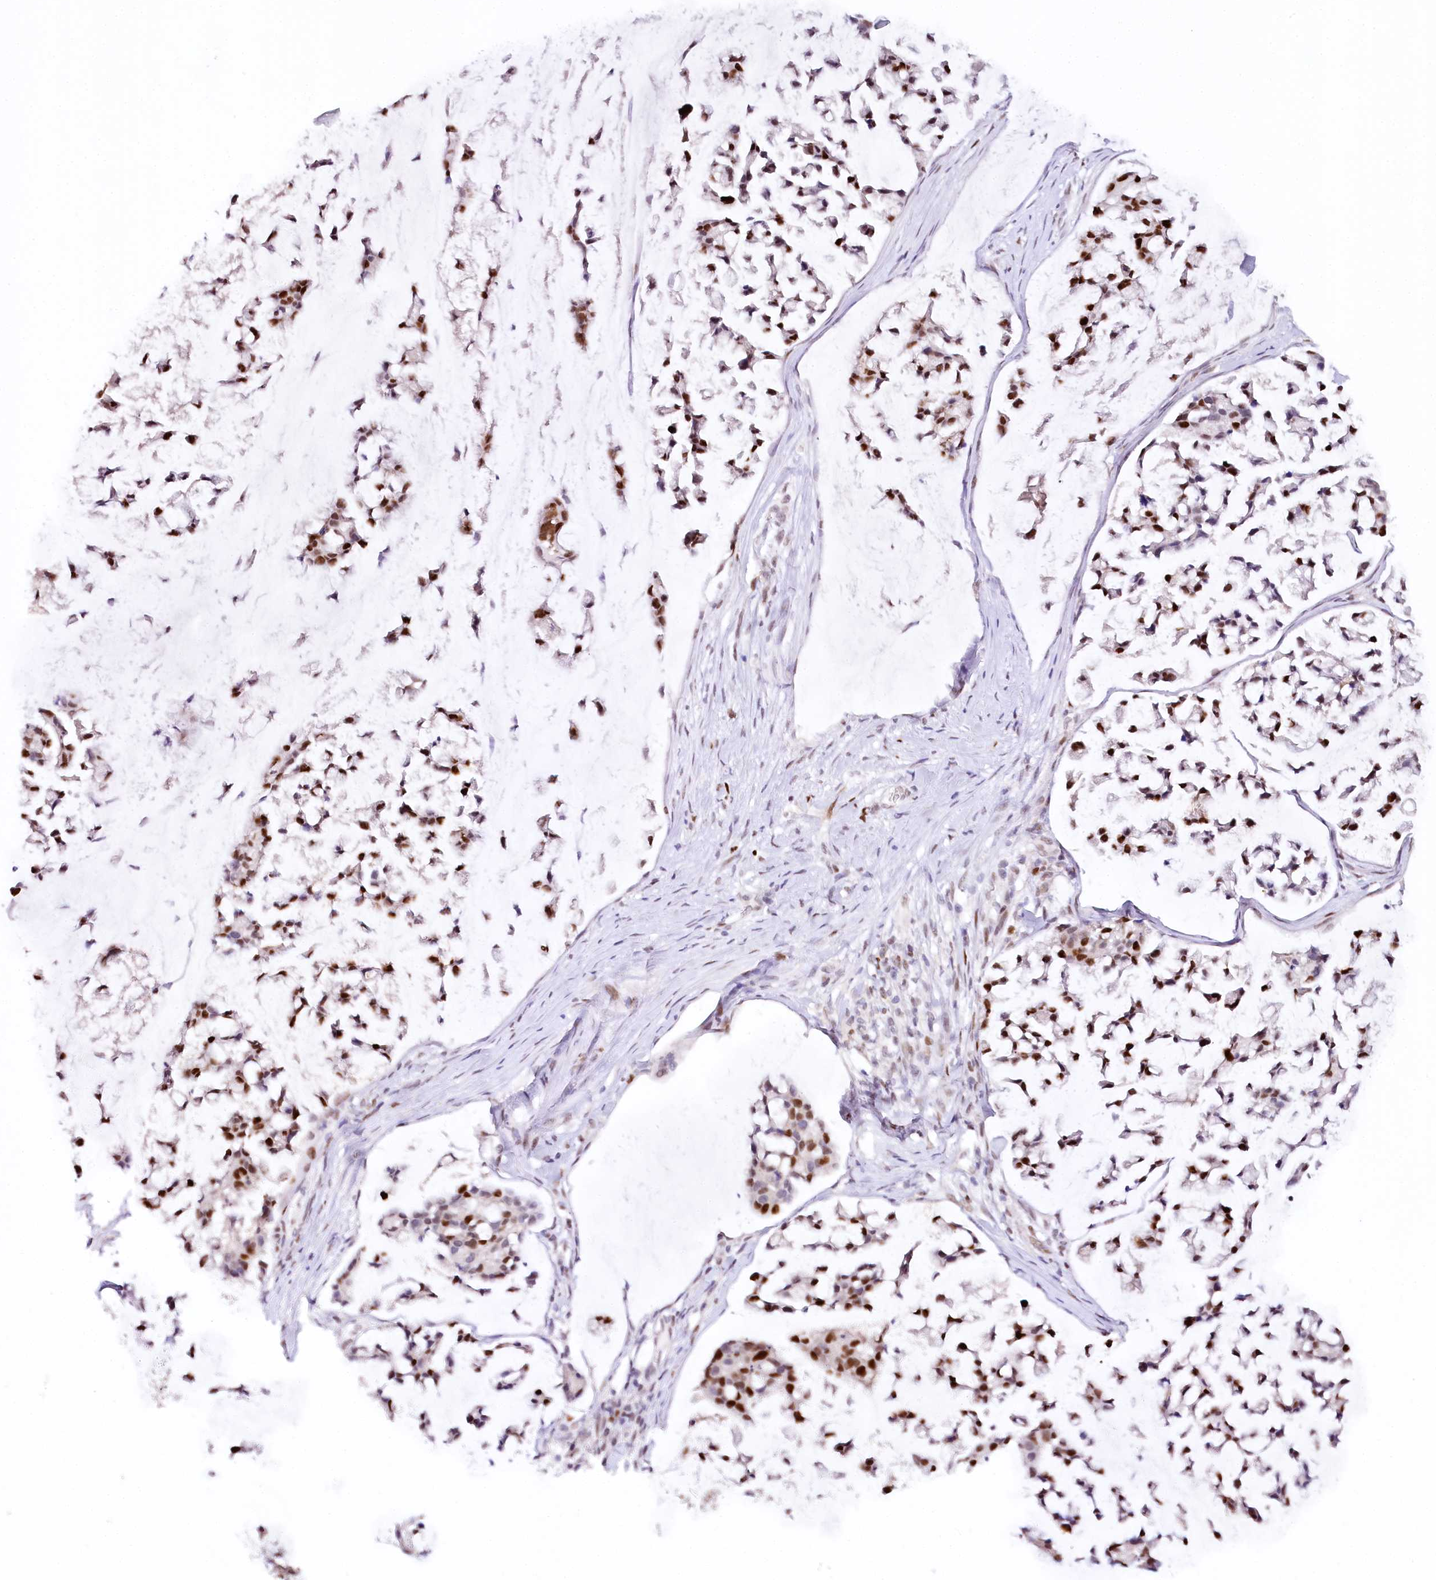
{"staining": {"intensity": "strong", "quantity": ">75%", "location": "nuclear"}, "tissue": "stomach cancer", "cell_type": "Tumor cells", "image_type": "cancer", "snomed": [{"axis": "morphology", "description": "Adenocarcinoma, NOS"}, {"axis": "topography", "description": "Stomach, lower"}], "caption": "Strong nuclear expression is identified in approximately >75% of tumor cells in stomach cancer. Ihc stains the protein of interest in brown and the nuclei are stained blue.", "gene": "TP53", "patient": {"sex": "male", "age": 67}}